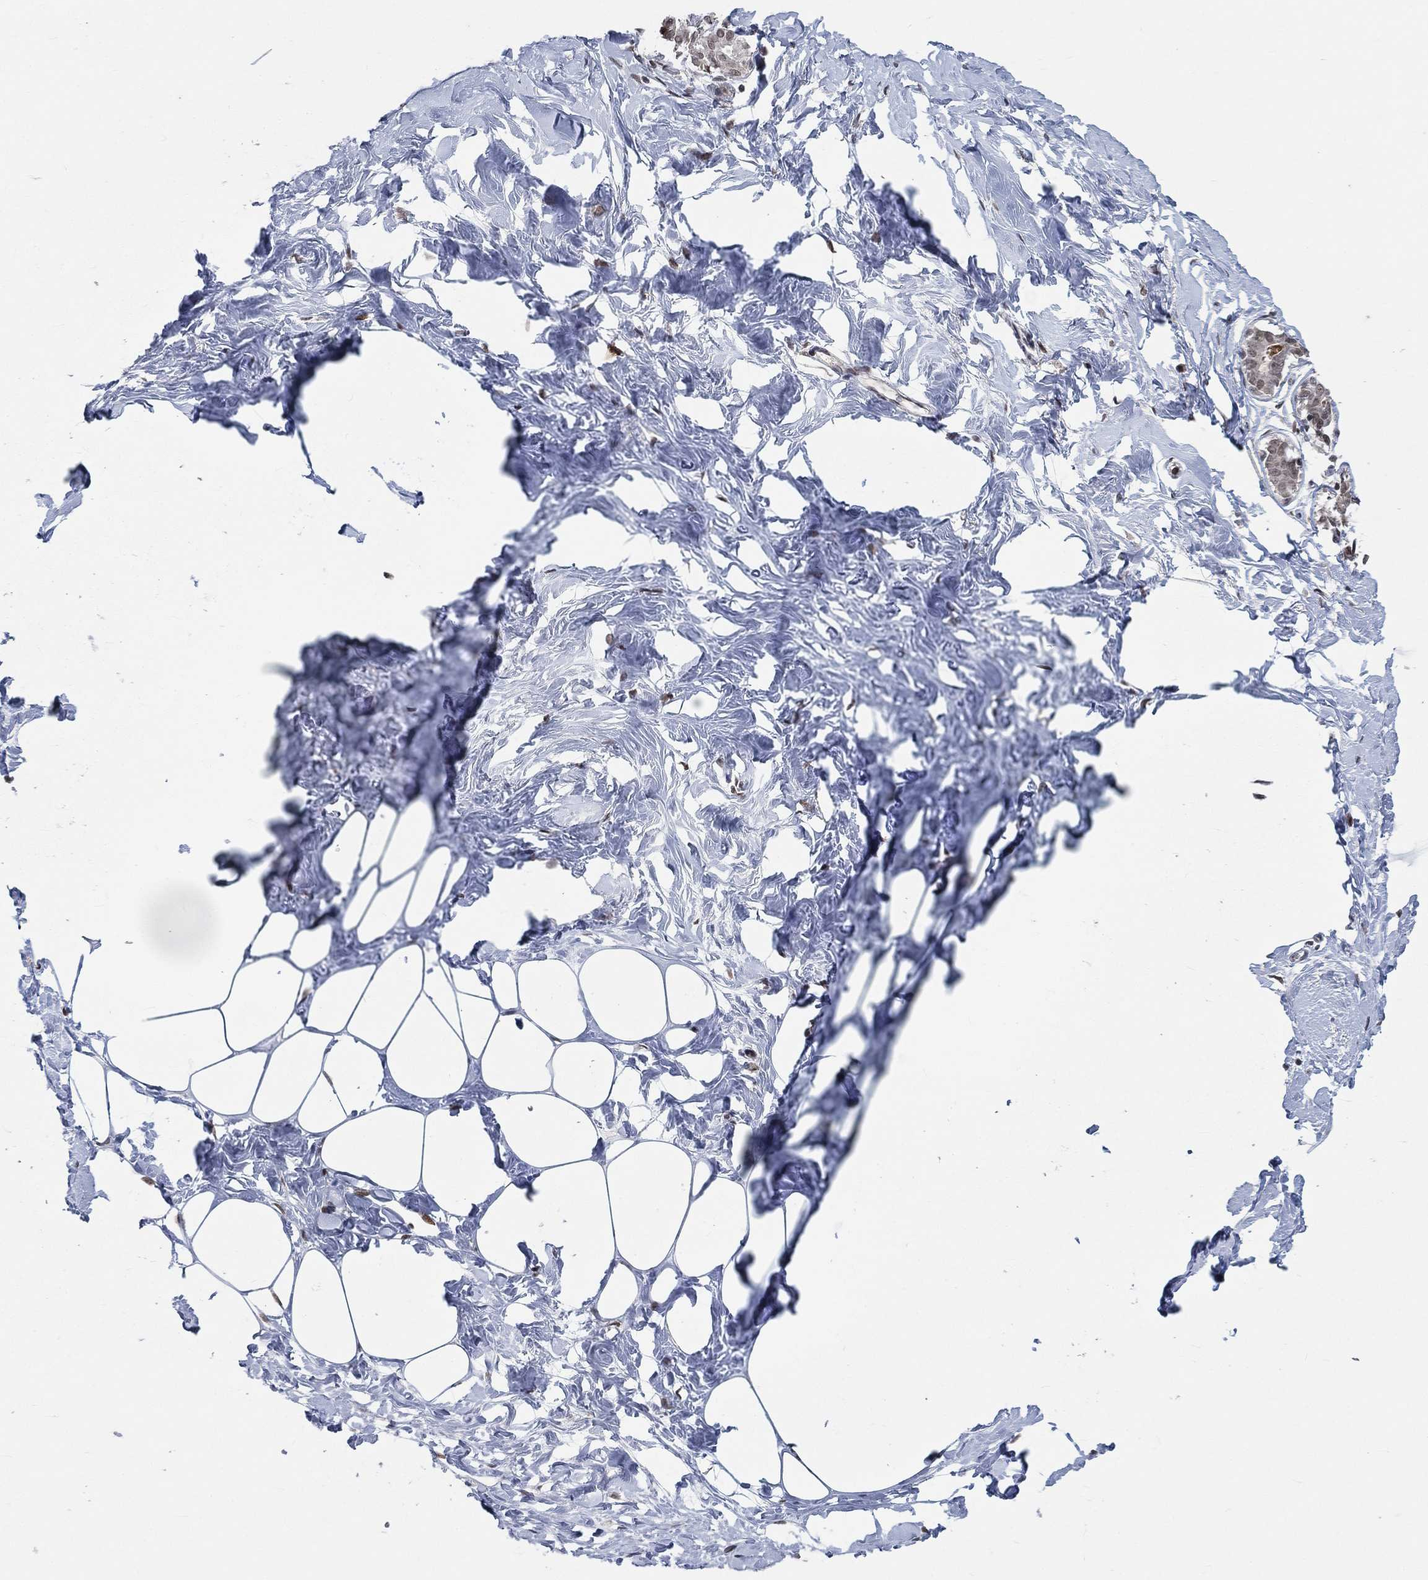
{"staining": {"intensity": "moderate", "quantity": "<25%", "location": "nuclear"}, "tissue": "breast", "cell_type": "Adipocytes", "image_type": "normal", "snomed": [{"axis": "morphology", "description": "Normal tissue, NOS"}, {"axis": "morphology", "description": "Lobular carcinoma, in situ"}, {"axis": "topography", "description": "Breast"}], "caption": "Immunohistochemical staining of unremarkable human breast exhibits moderate nuclear protein staining in approximately <25% of adipocytes.", "gene": "YLPM1", "patient": {"sex": "female", "age": 35}}